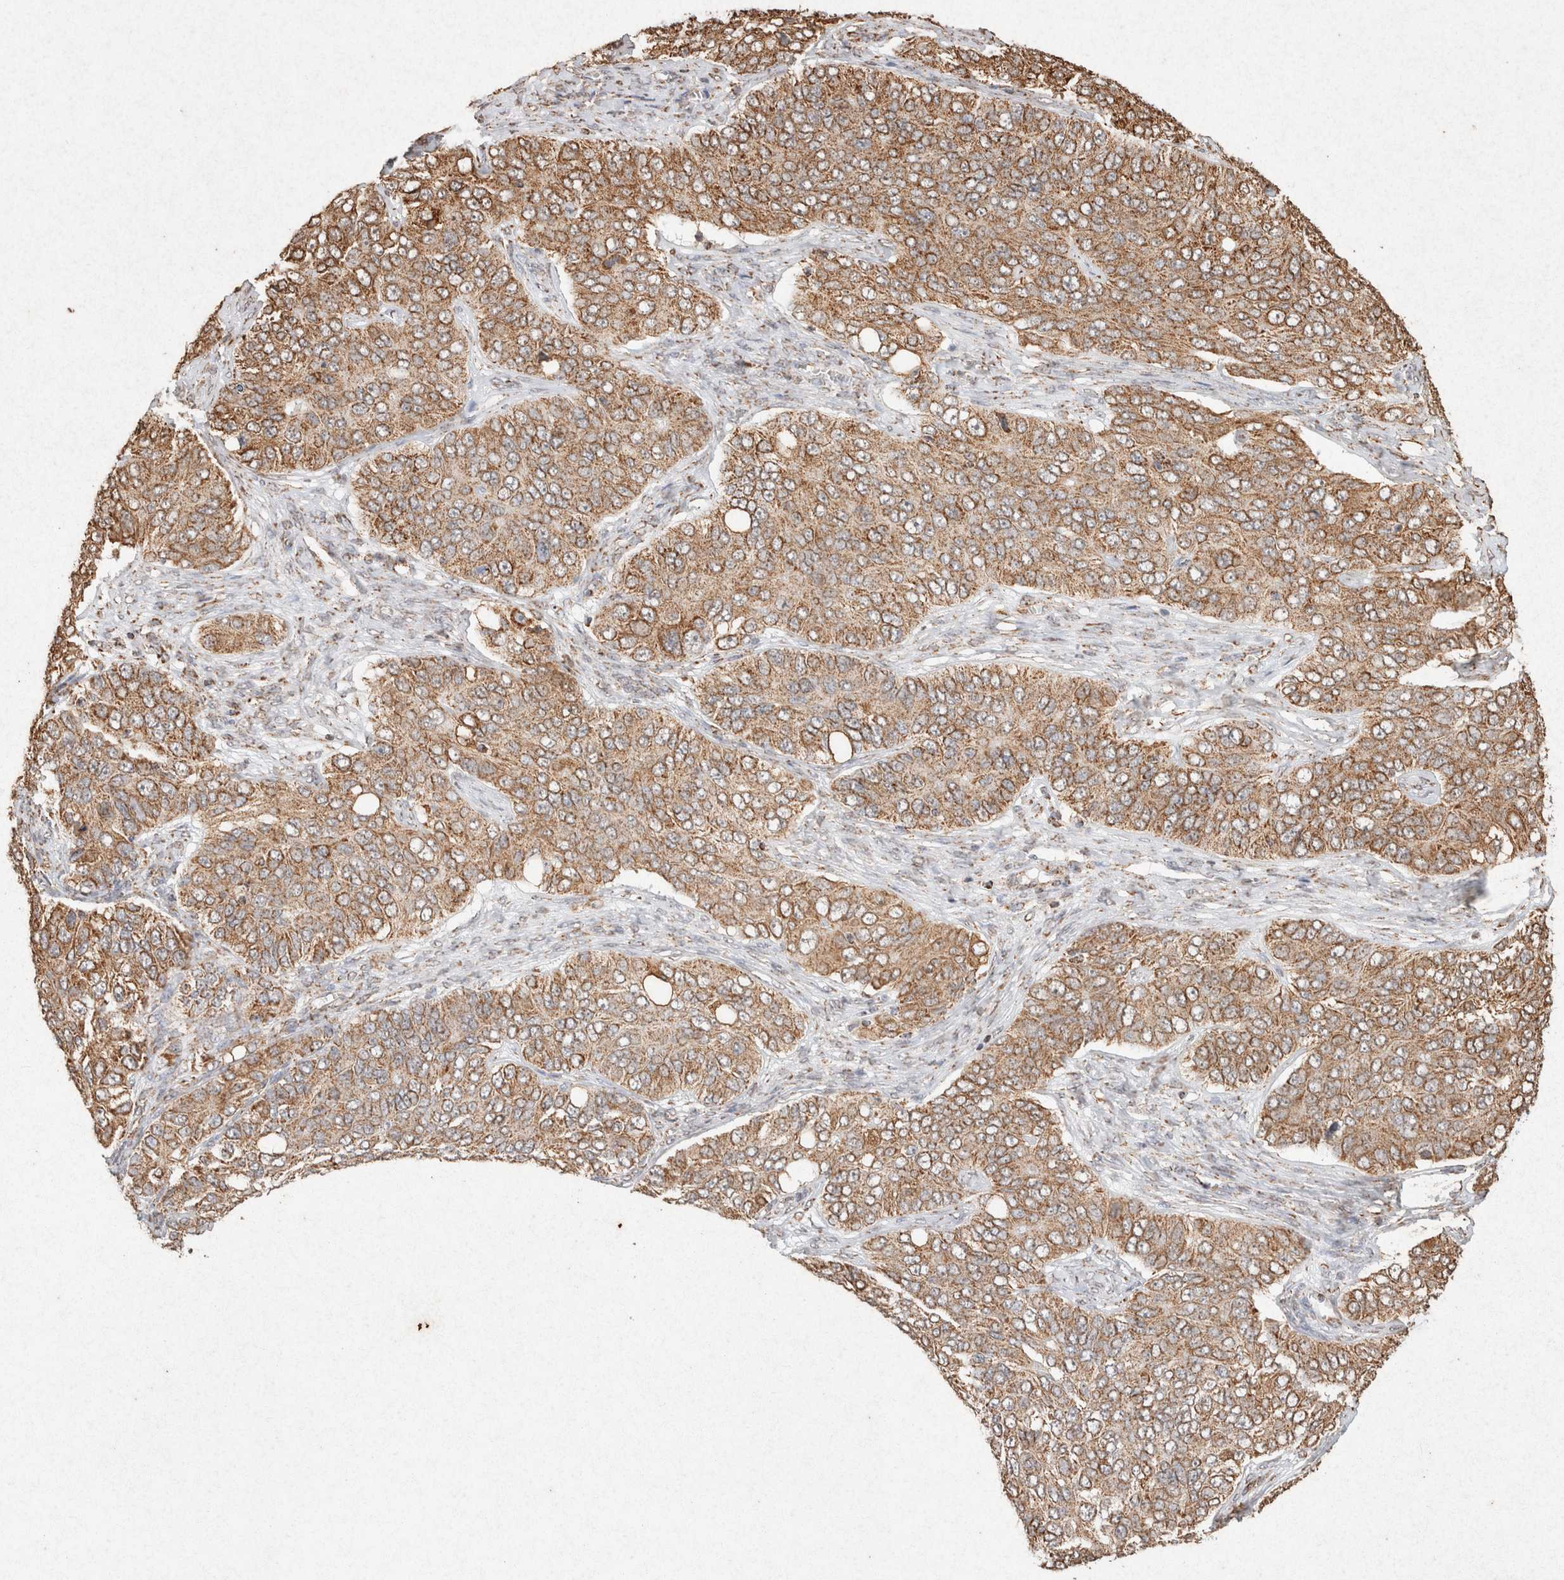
{"staining": {"intensity": "moderate", "quantity": ">75%", "location": "cytoplasmic/membranous"}, "tissue": "ovarian cancer", "cell_type": "Tumor cells", "image_type": "cancer", "snomed": [{"axis": "morphology", "description": "Carcinoma, endometroid"}, {"axis": "topography", "description": "Ovary"}], "caption": "Tumor cells exhibit moderate cytoplasmic/membranous positivity in approximately >75% of cells in ovarian cancer (endometroid carcinoma). (Brightfield microscopy of DAB IHC at high magnification).", "gene": "SDC2", "patient": {"sex": "female", "age": 51}}